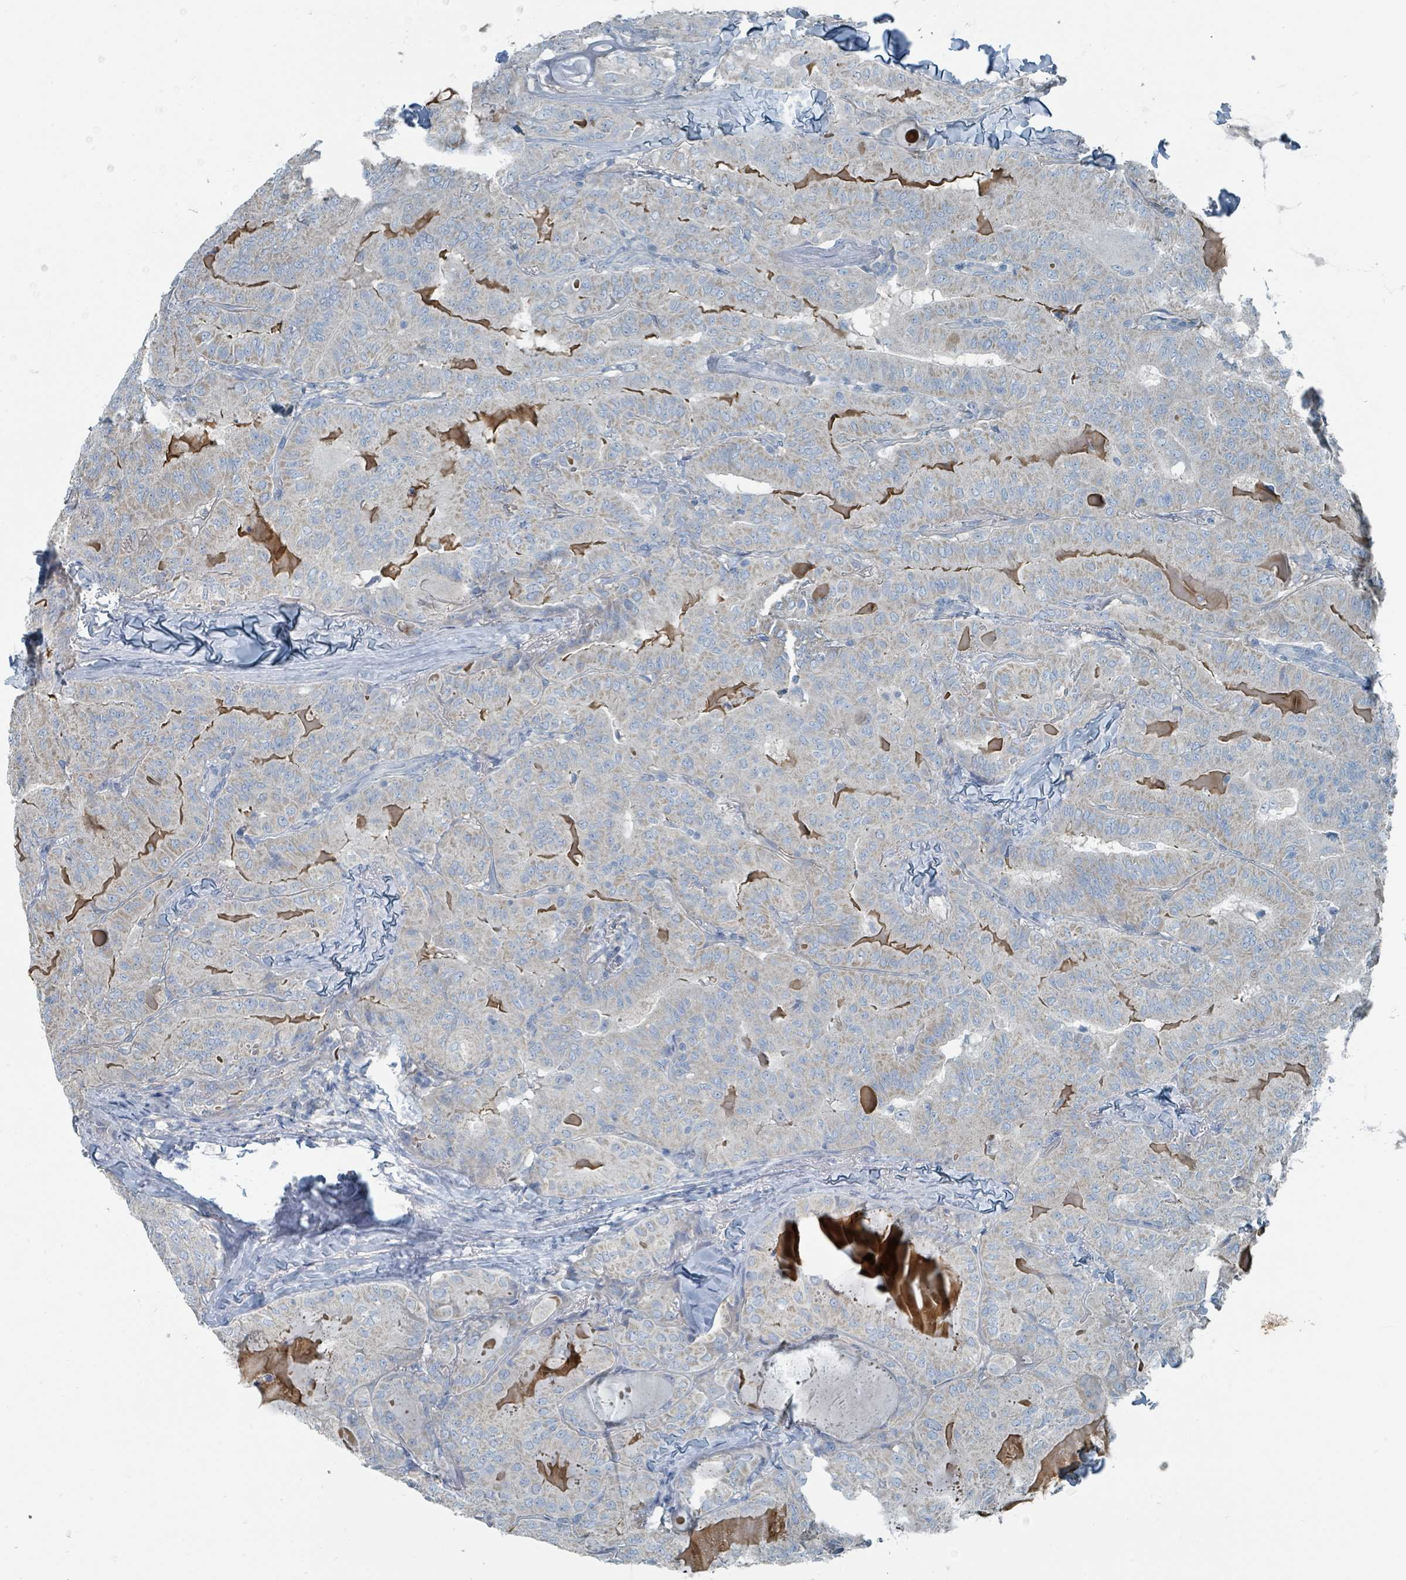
{"staining": {"intensity": "weak", "quantity": "<25%", "location": "cytoplasmic/membranous"}, "tissue": "thyroid cancer", "cell_type": "Tumor cells", "image_type": "cancer", "snomed": [{"axis": "morphology", "description": "Papillary adenocarcinoma, NOS"}, {"axis": "topography", "description": "Thyroid gland"}], "caption": "Tumor cells are negative for protein expression in human thyroid papillary adenocarcinoma. The staining was performed using DAB (3,3'-diaminobenzidine) to visualize the protein expression in brown, while the nuclei were stained in blue with hematoxylin (Magnification: 20x).", "gene": "RASA4", "patient": {"sex": "female", "age": 68}}